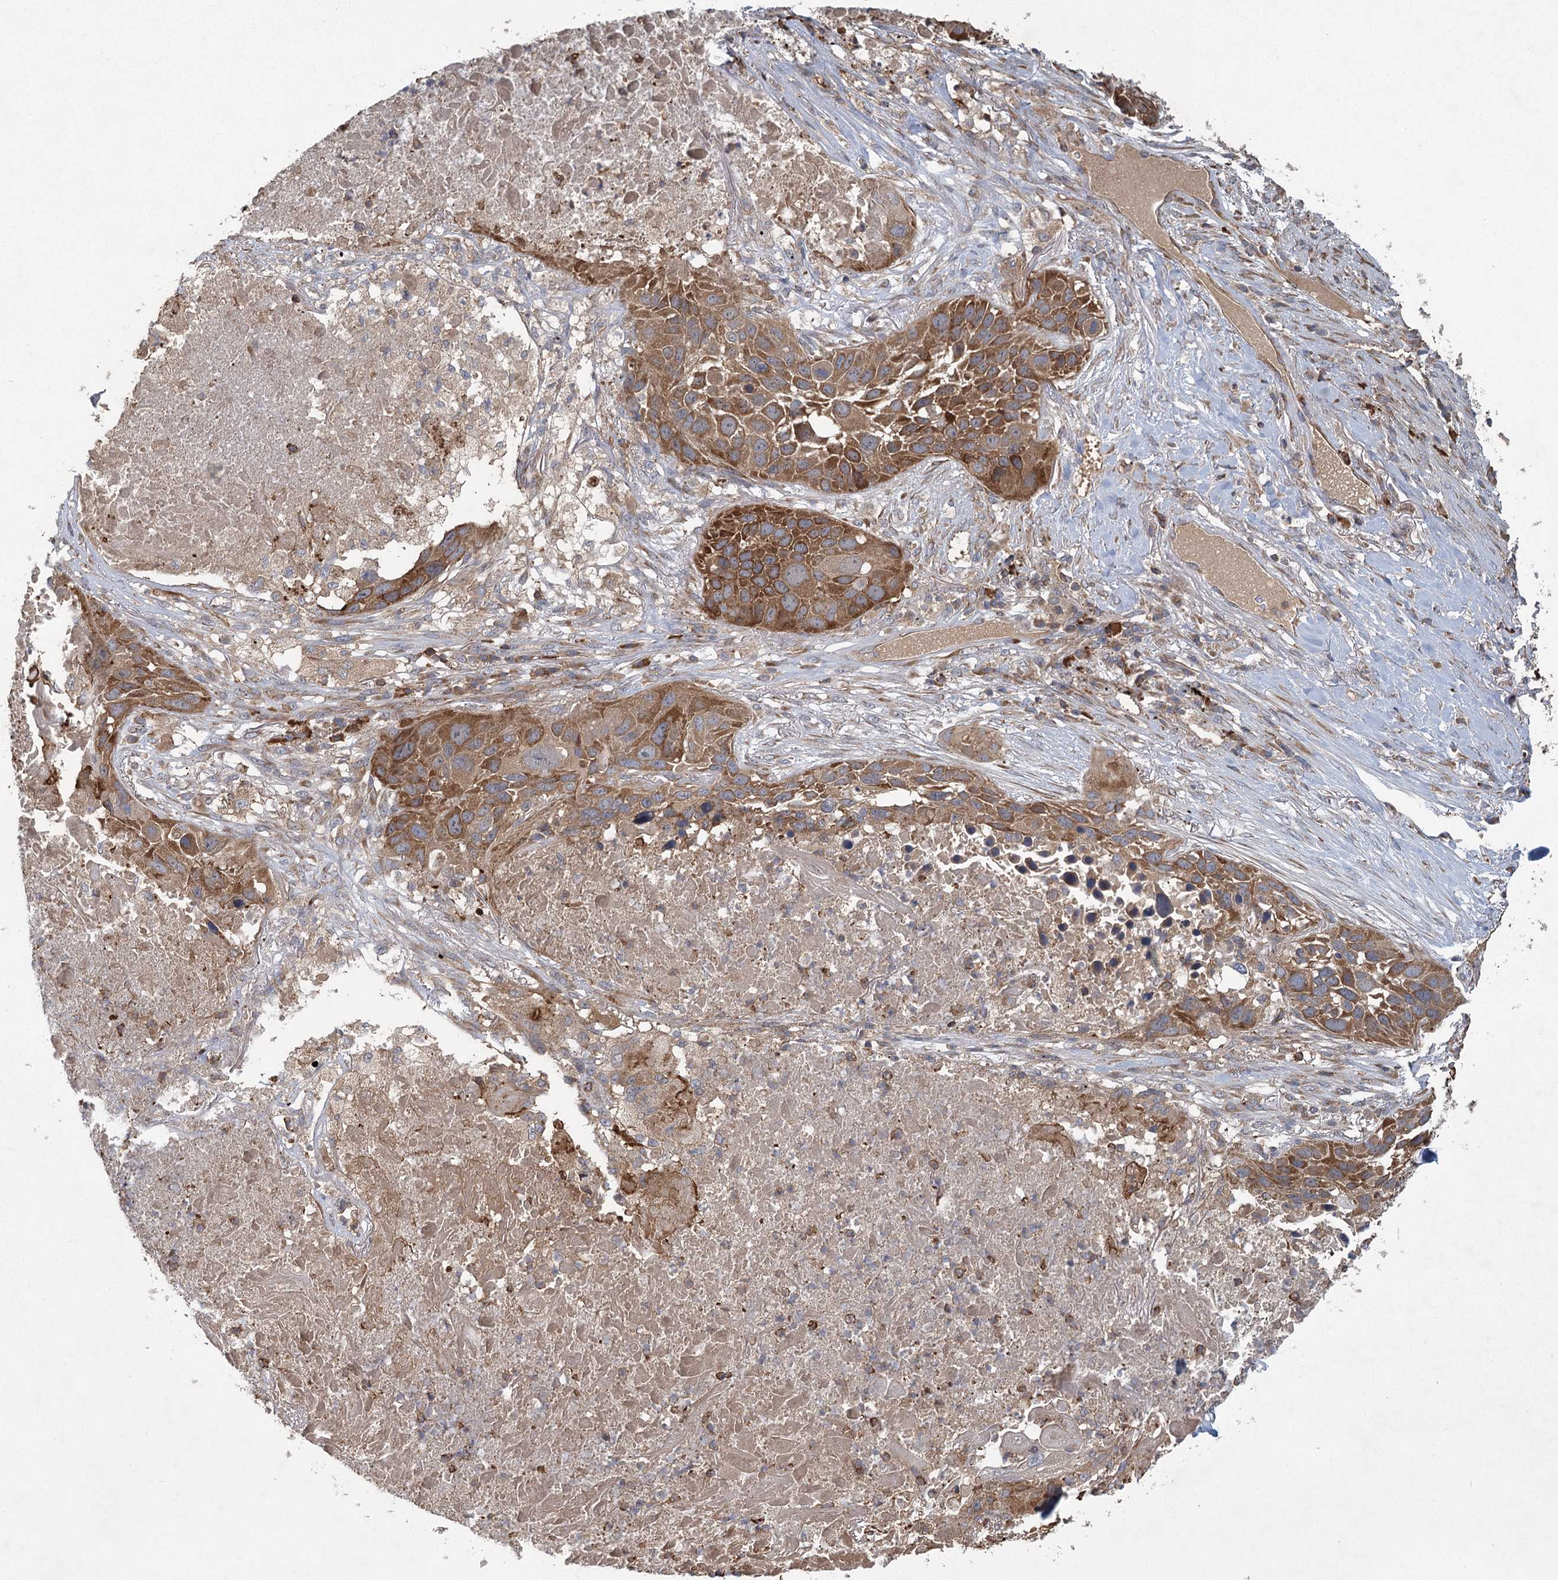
{"staining": {"intensity": "moderate", "quantity": ">75%", "location": "cytoplasmic/membranous"}, "tissue": "lung cancer", "cell_type": "Tumor cells", "image_type": "cancer", "snomed": [{"axis": "morphology", "description": "Squamous cell carcinoma, NOS"}, {"axis": "topography", "description": "Lung"}], "caption": "Immunohistochemistry photomicrograph of neoplastic tissue: human lung squamous cell carcinoma stained using IHC displays medium levels of moderate protein expression localized specifically in the cytoplasmic/membranous of tumor cells, appearing as a cytoplasmic/membranous brown color.", "gene": "PLEKHA7", "patient": {"sex": "male", "age": 57}}